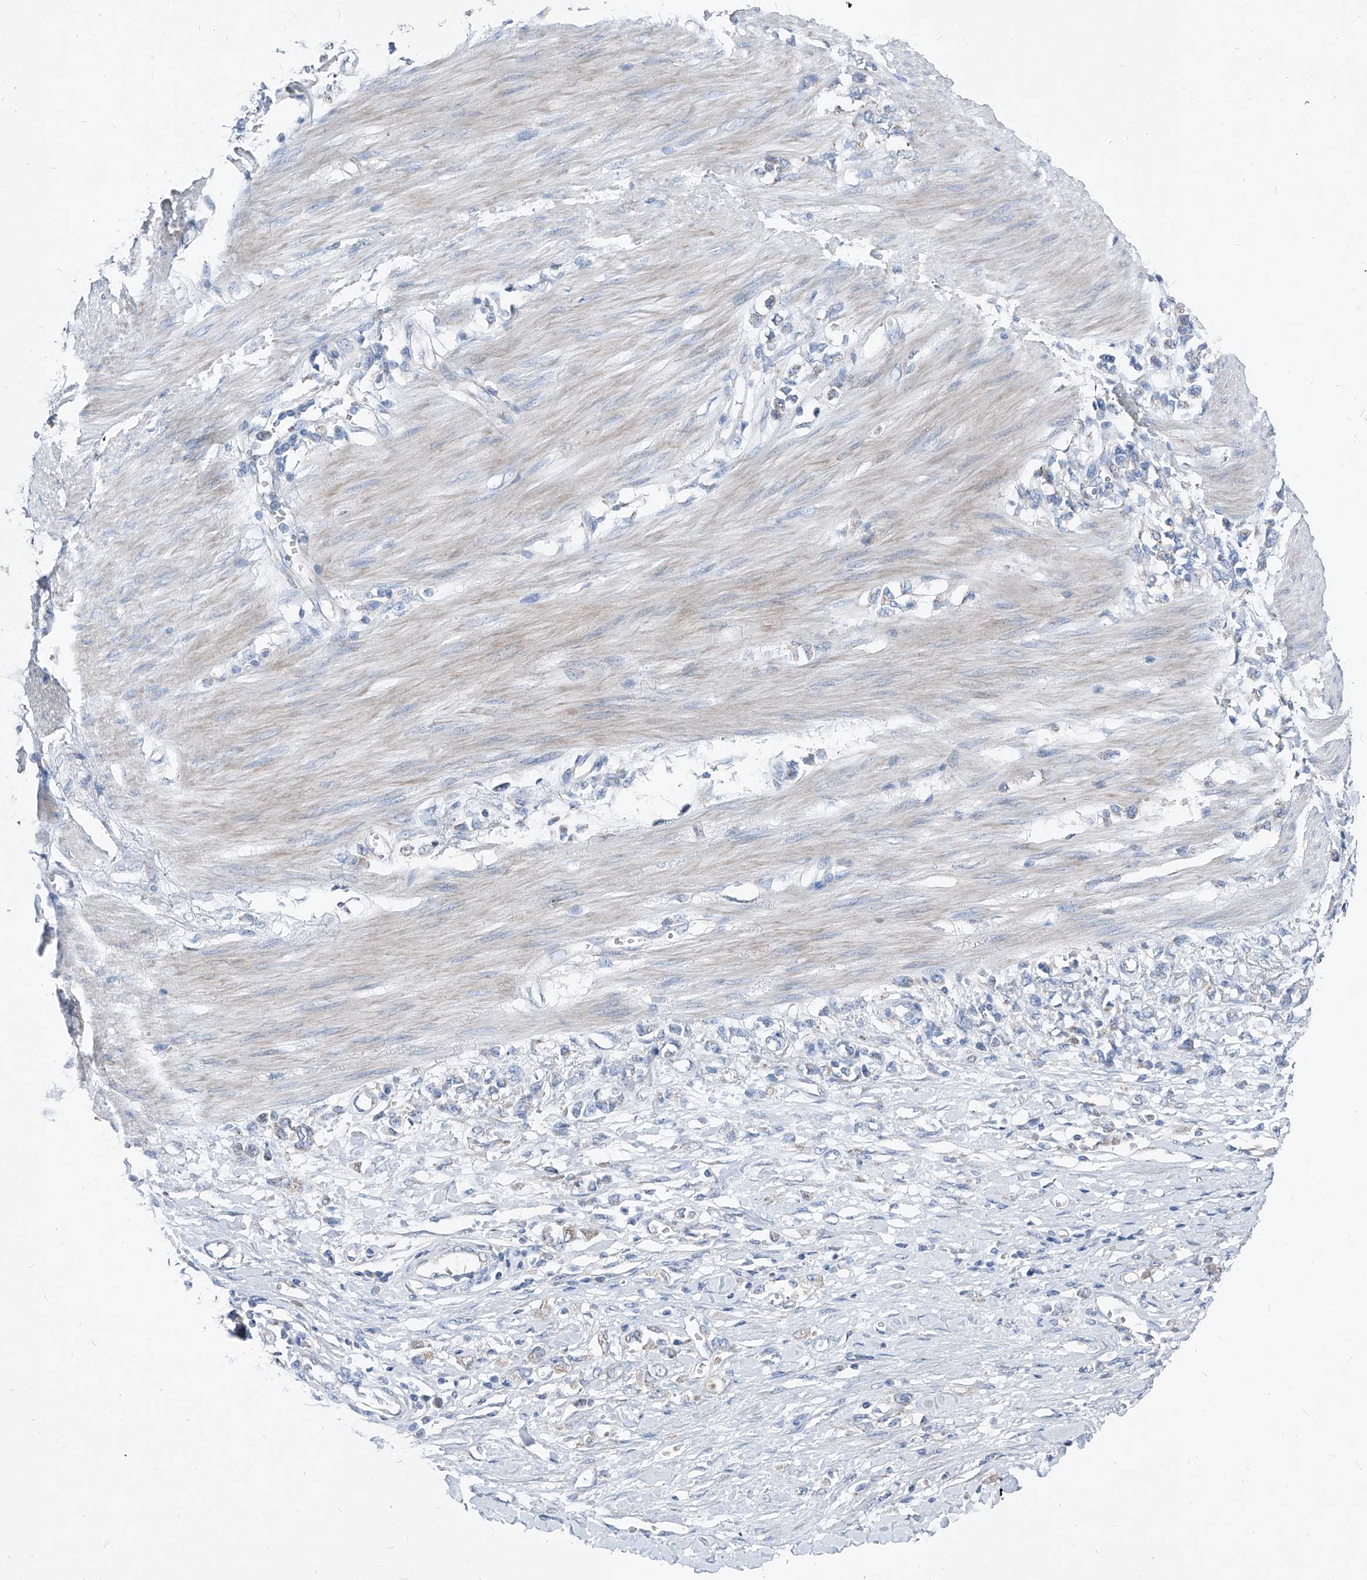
{"staining": {"intensity": "negative", "quantity": "none", "location": "none"}, "tissue": "stomach cancer", "cell_type": "Tumor cells", "image_type": "cancer", "snomed": [{"axis": "morphology", "description": "Adenocarcinoma, NOS"}, {"axis": "topography", "description": "Stomach"}], "caption": "A micrograph of human stomach cancer is negative for staining in tumor cells.", "gene": "AGPS", "patient": {"sex": "female", "age": 76}}